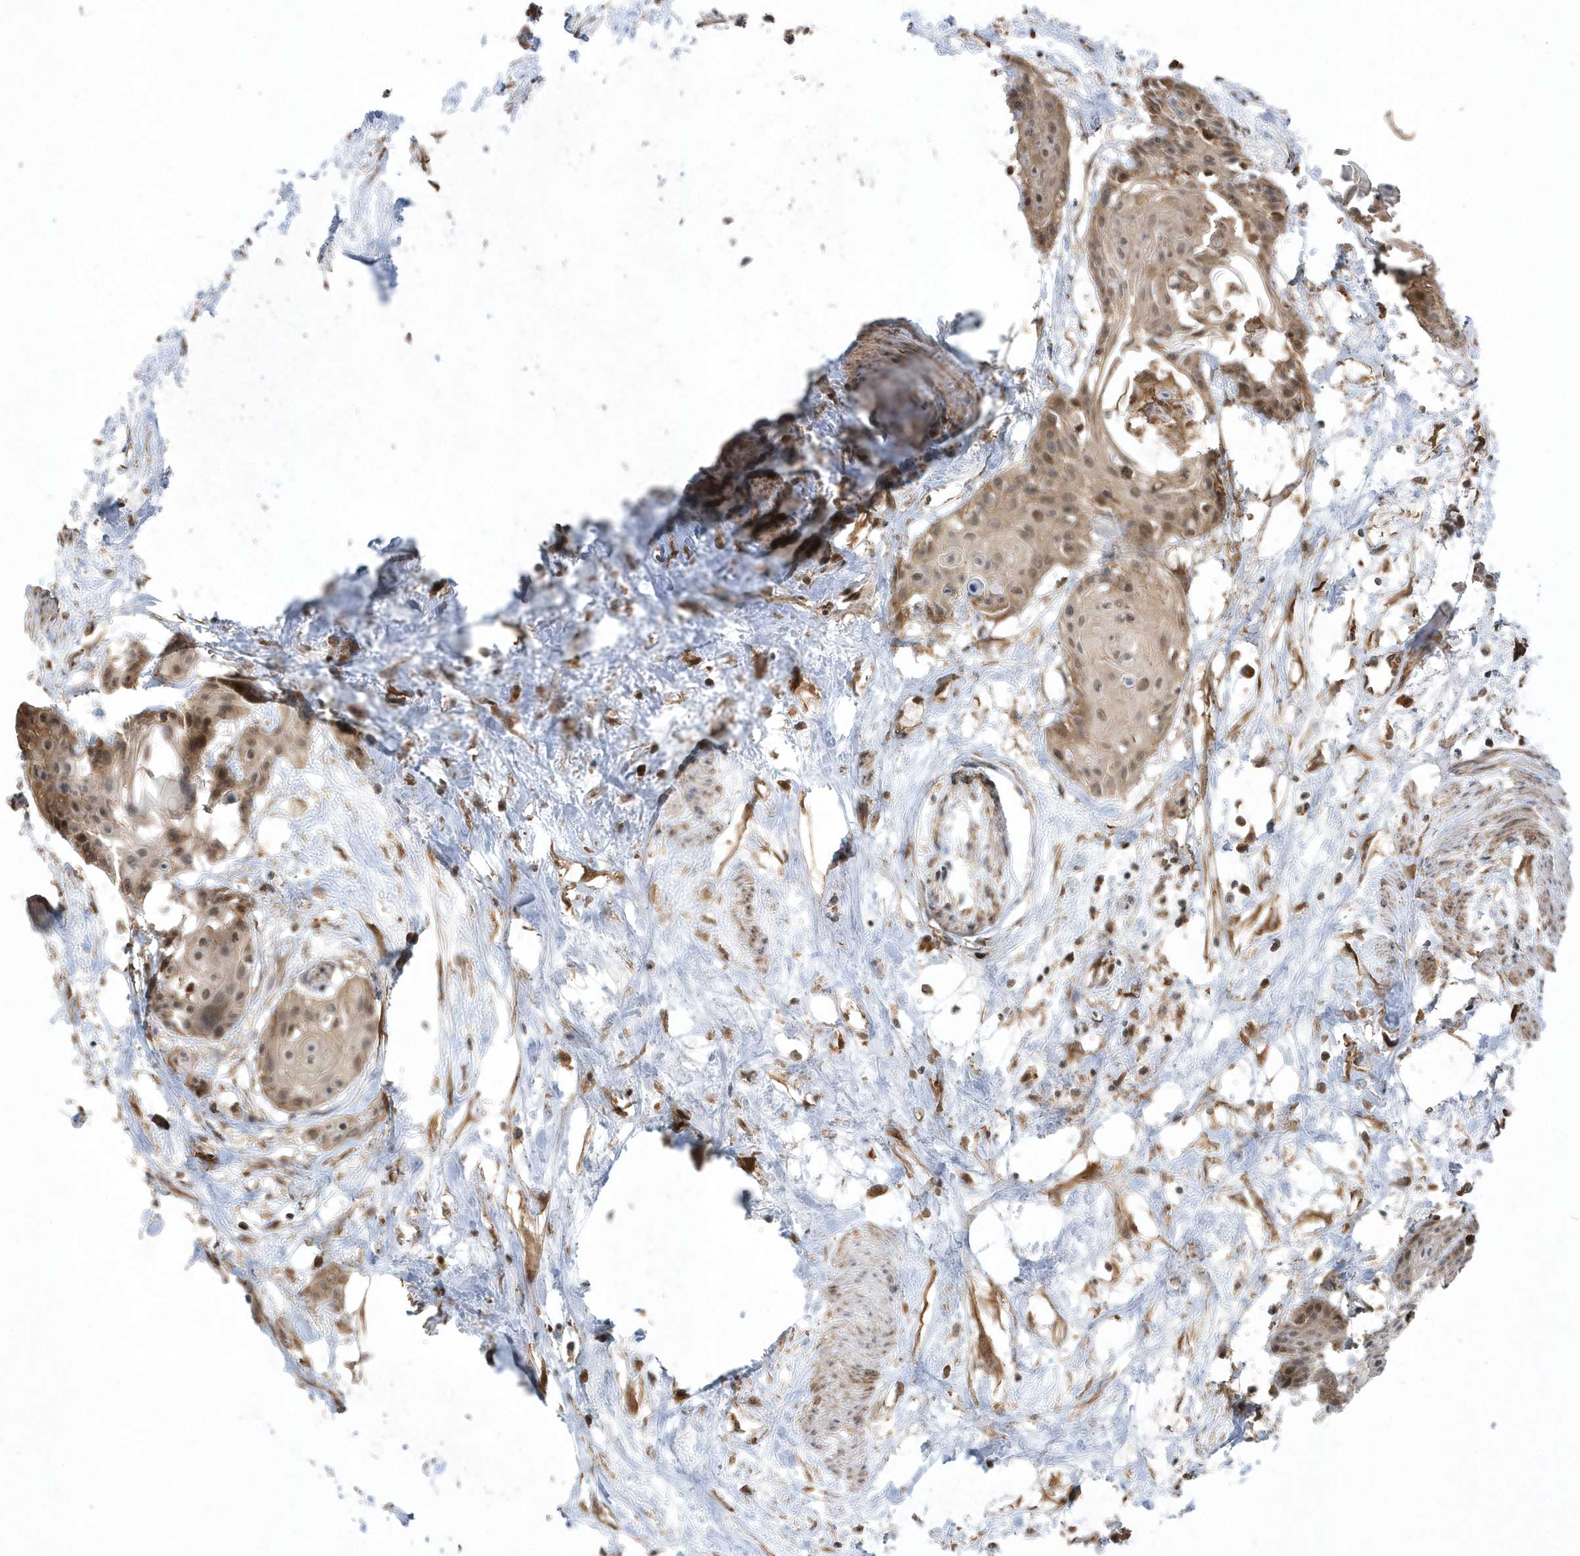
{"staining": {"intensity": "moderate", "quantity": ">75%", "location": "cytoplasmic/membranous,nuclear"}, "tissue": "cervical cancer", "cell_type": "Tumor cells", "image_type": "cancer", "snomed": [{"axis": "morphology", "description": "Squamous cell carcinoma, NOS"}, {"axis": "topography", "description": "Cervix"}], "caption": "A high-resolution photomicrograph shows immunohistochemistry staining of cervical squamous cell carcinoma, which demonstrates moderate cytoplasmic/membranous and nuclear positivity in approximately >75% of tumor cells.", "gene": "GFM2", "patient": {"sex": "female", "age": 57}}